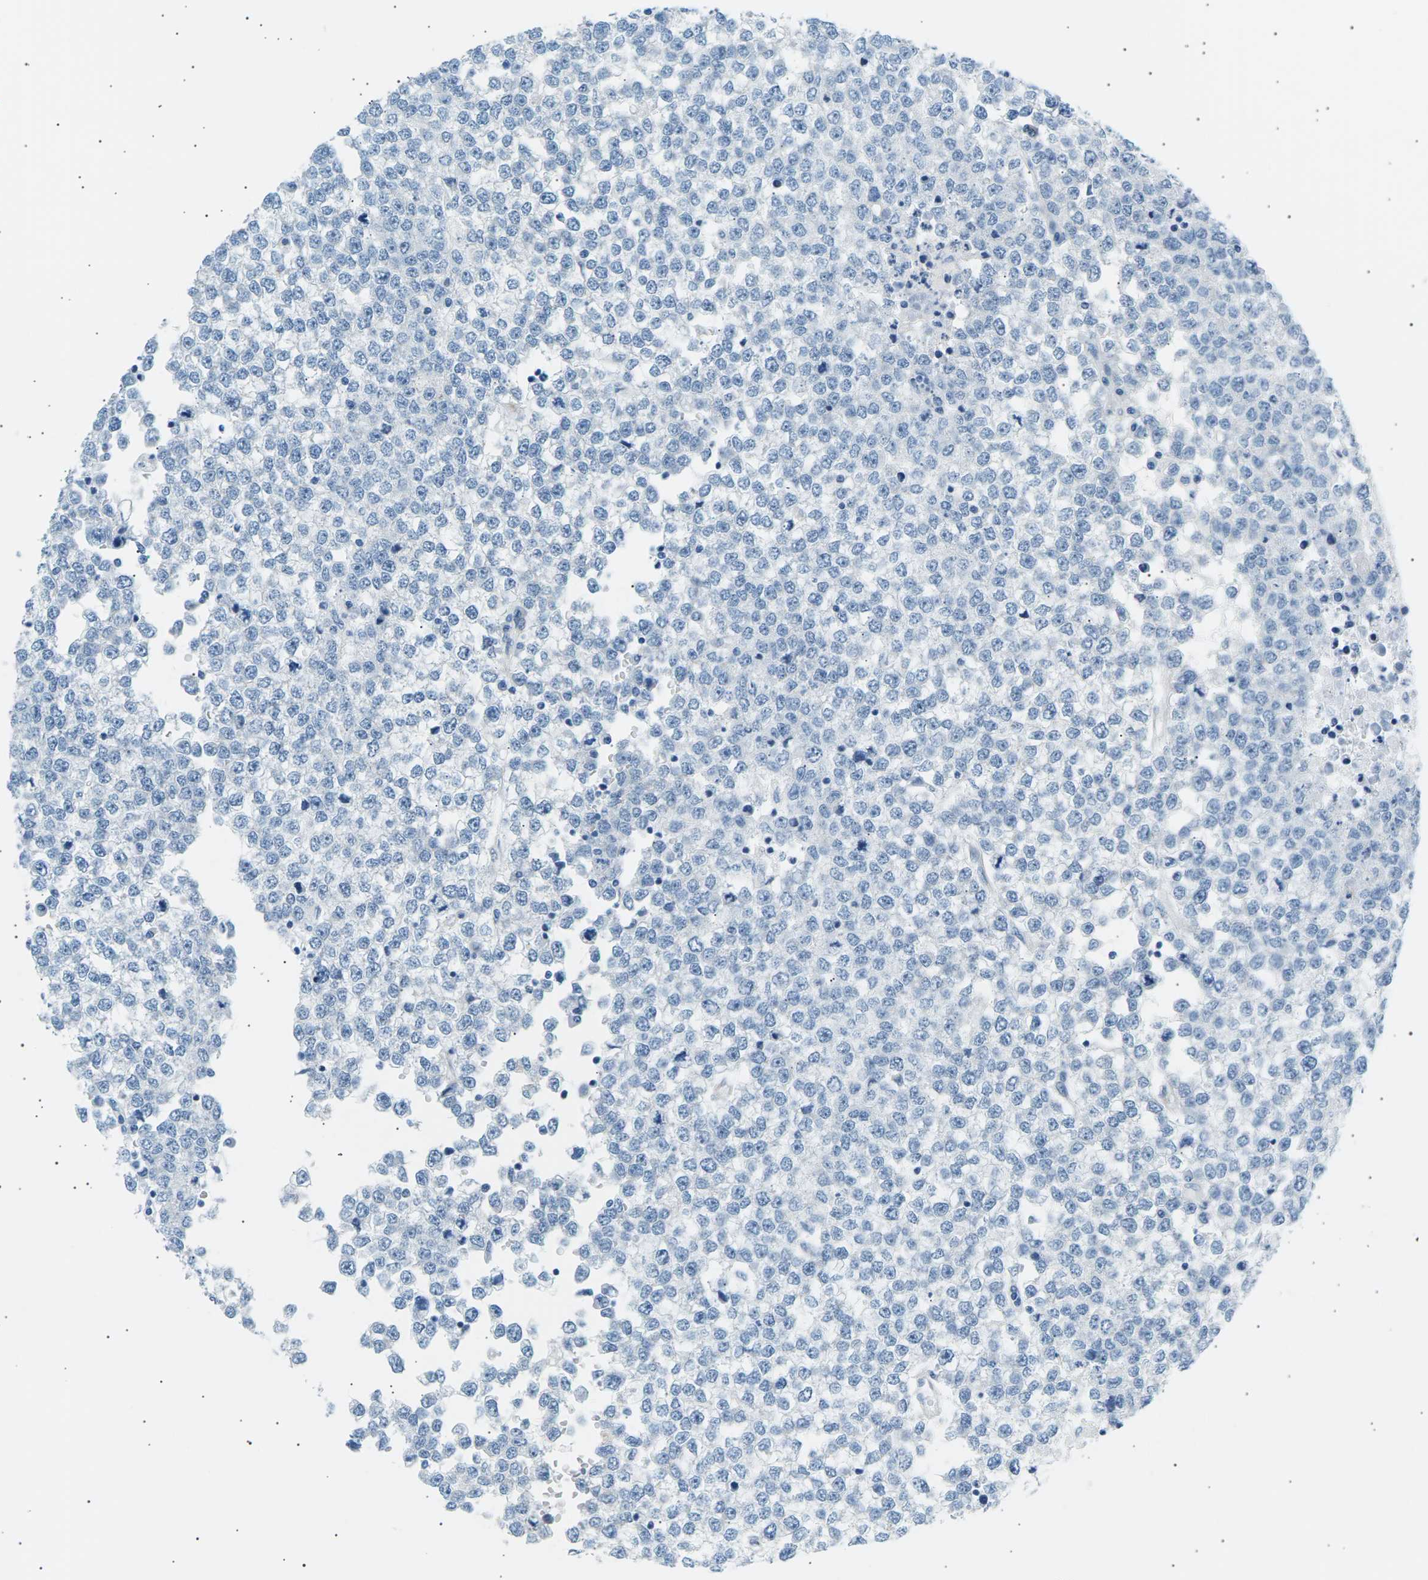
{"staining": {"intensity": "negative", "quantity": "none", "location": "none"}, "tissue": "testis cancer", "cell_type": "Tumor cells", "image_type": "cancer", "snomed": [{"axis": "morphology", "description": "Seminoma, NOS"}, {"axis": "topography", "description": "Testis"}], "caption": "Testis cancer (seminoma) was stained to show a protein in brown. There is no significant positivity in tumor cells.", "gene": "SEPTIN5", "patient": {"sex": "male", "age": 65}}